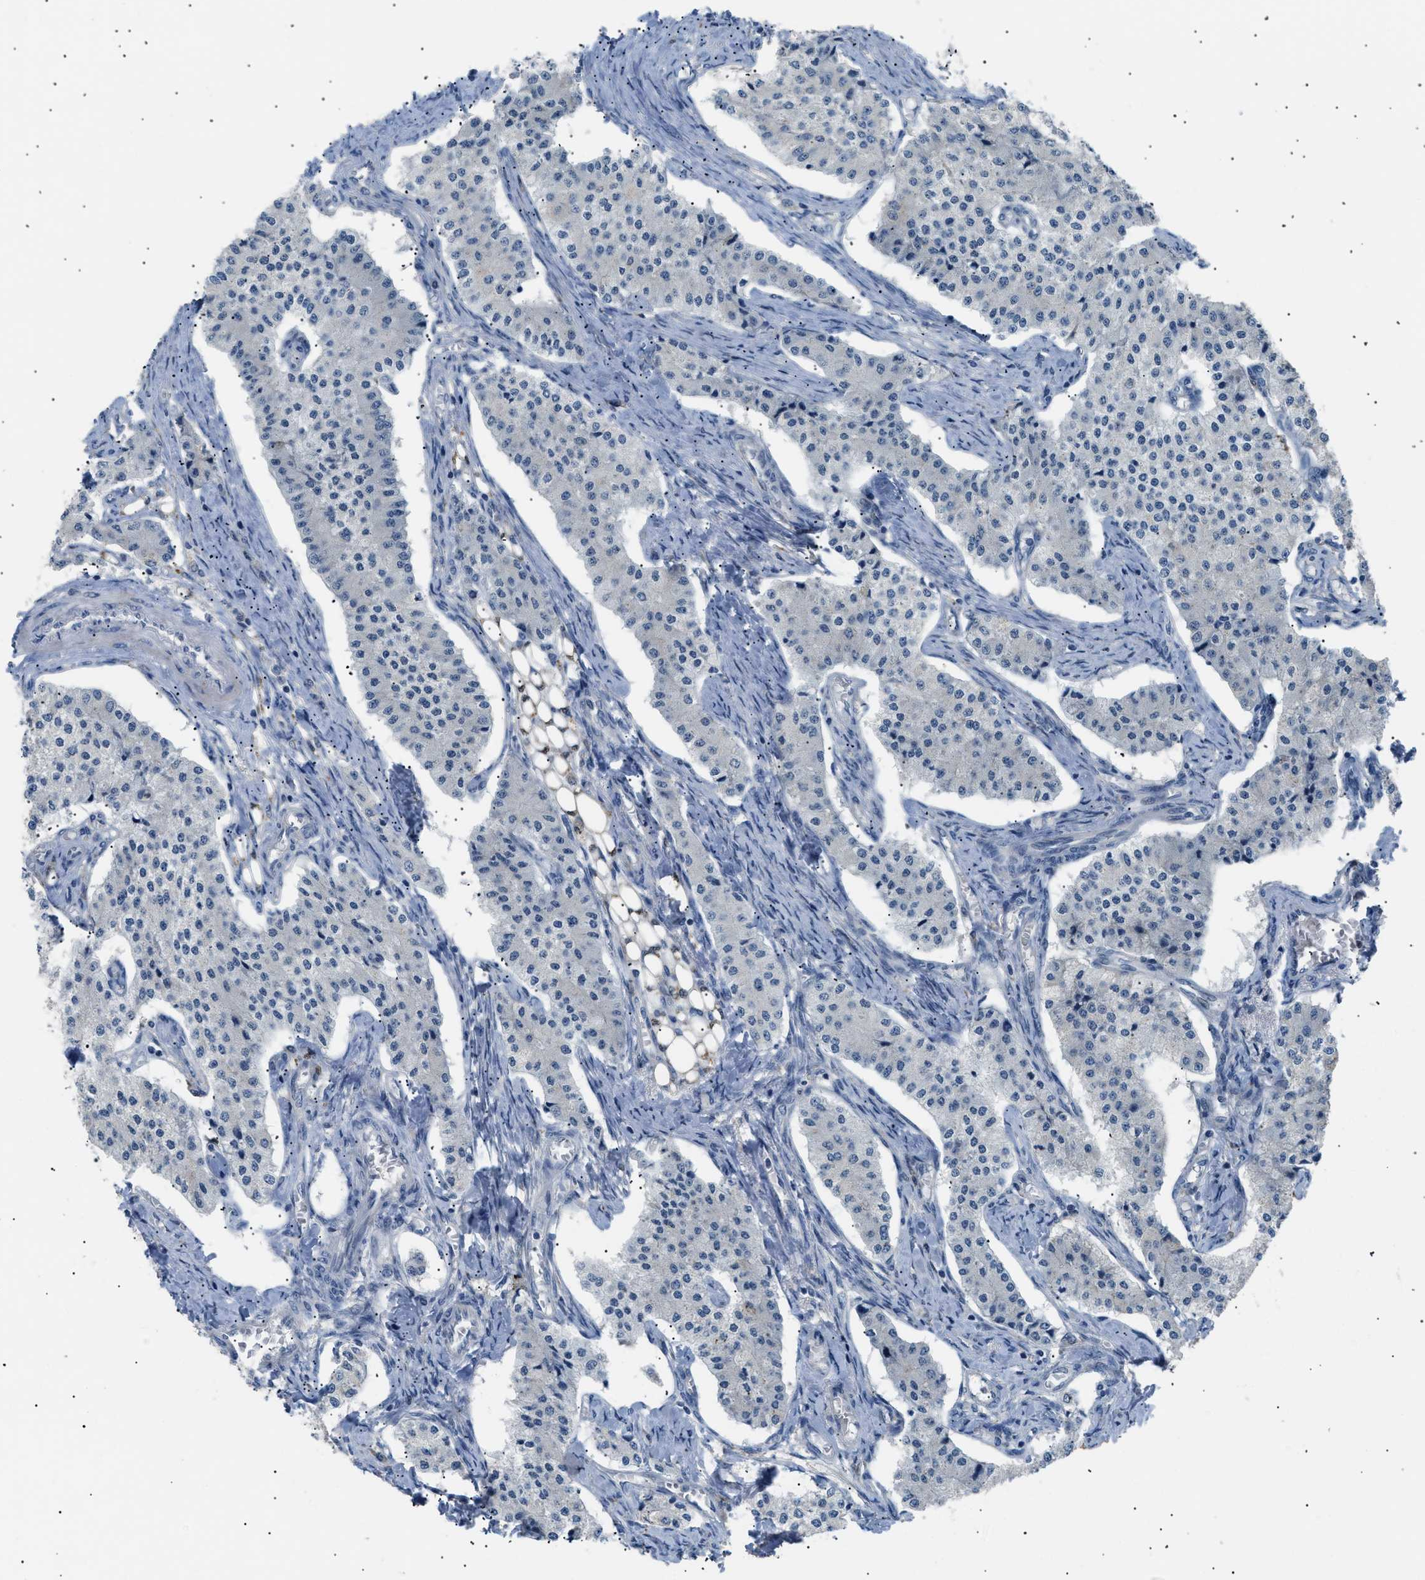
{"staining": {"intensity": "negative", "quantity": "none", "location": "none"}, "tissue": "carcinoid", "cell_type": "Tumor cells", "image_type": "cancer", "snomed": [{"axis": "morphology", "description": "Carcinoid, malignant, NOS"}, {"axis": "topography", "description": "Colon"}], "caption": "Tumor cells are negative for protein expression in human carcinoid.", "gene": "AKR1A1", "patient": {"sex": "female", "age": 52}}